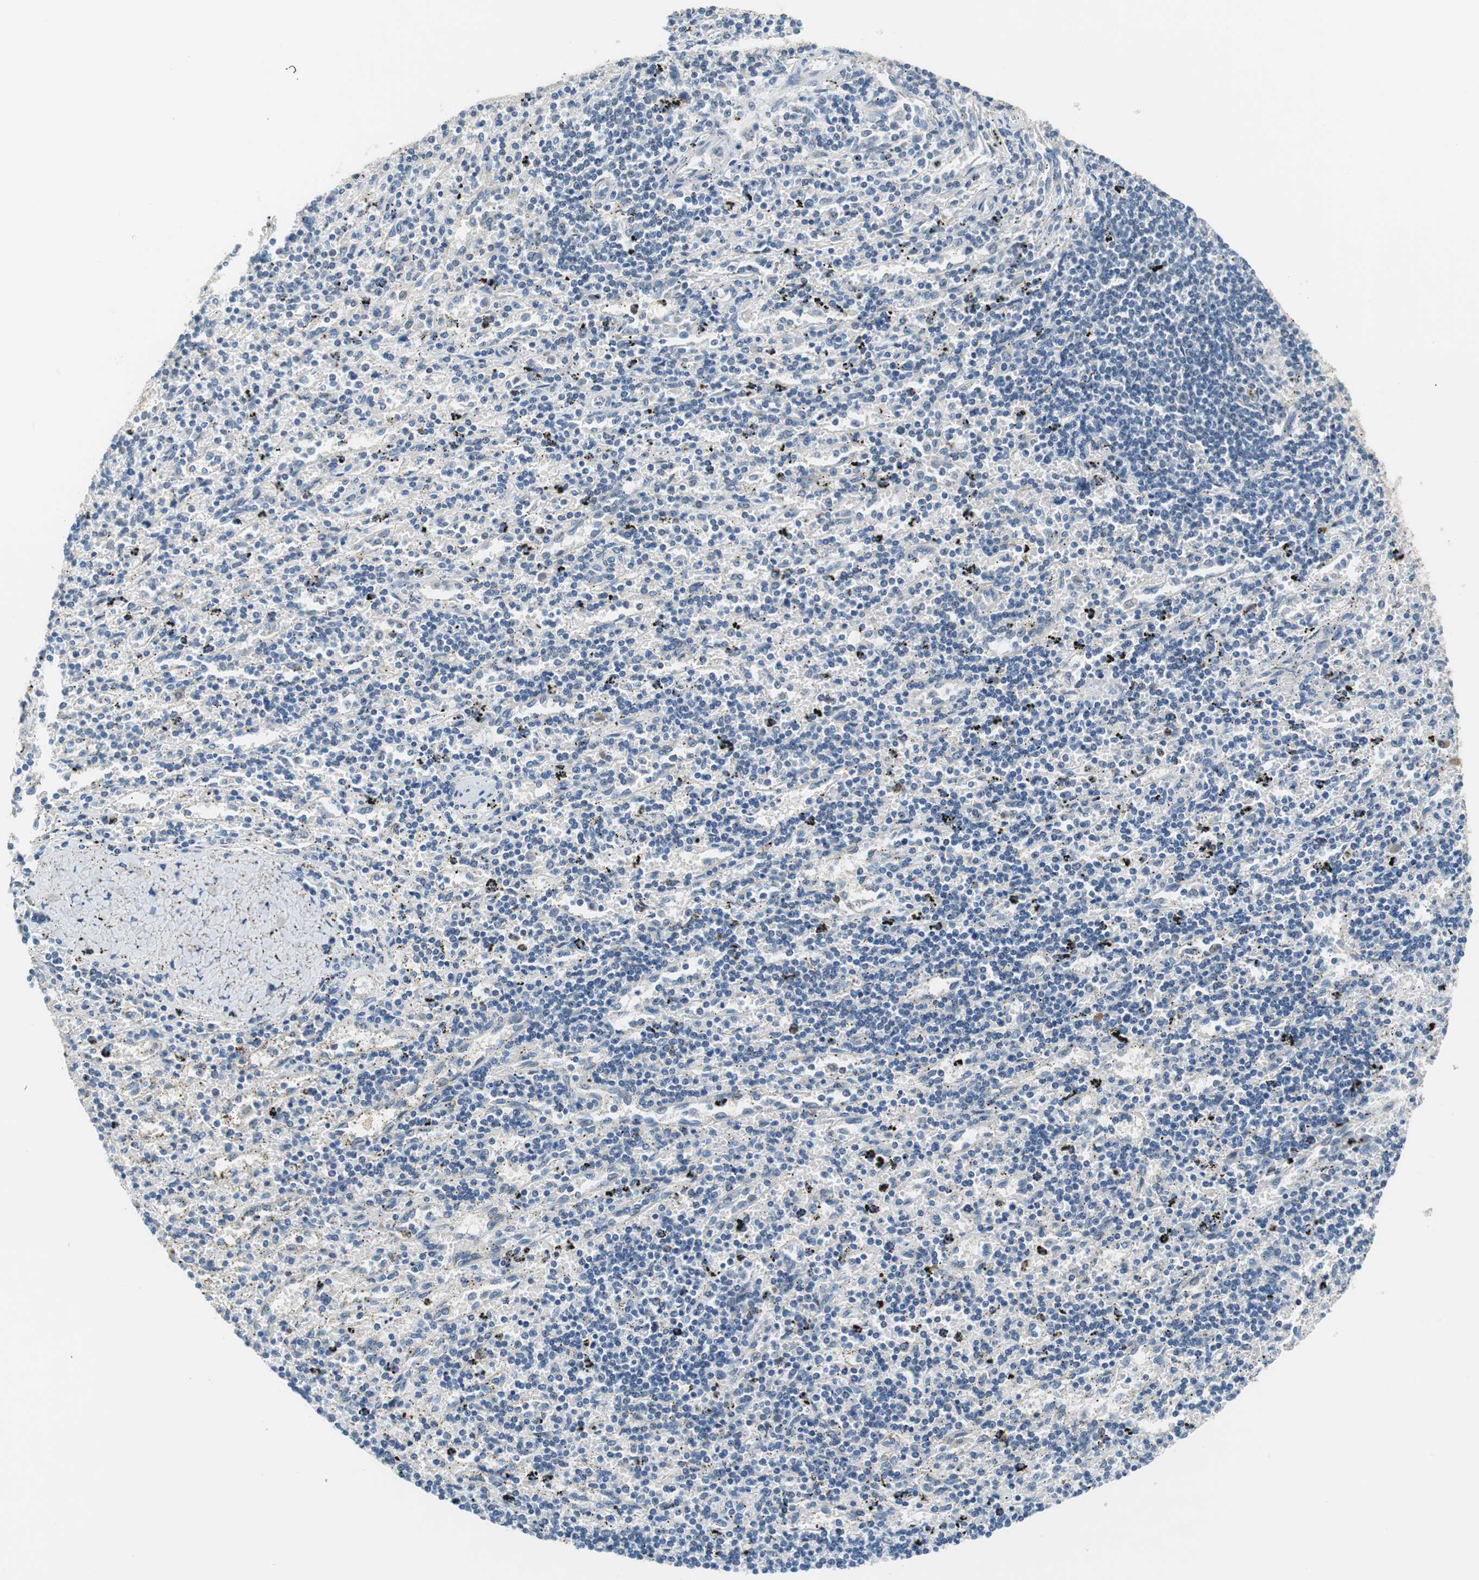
{"staining": {"intensity": "negative", "quantity": "none", "location": "none"}, "tissue": "lymphoma", "cell_type": "Tumor cells", "image_type": "cancer", "snomed": [{"axis": "morphology", "description": "Malignant lymphoma, non-Hodgkin's type, Low grade"}, {"axis": "topography", "description": "Spleen"}], "caption": "A high-resolution micrograph shows immunohistochemistry staining of lymphoma, which exhibits no significant expression in tumor cells. (Brightfield microscopy of DAB (3,3'-diaminobenzidine) immunohistochemistry (IHC) at high magnification).", "gene": "FADS2", "patient": {"sex": "male", "age": 76}}